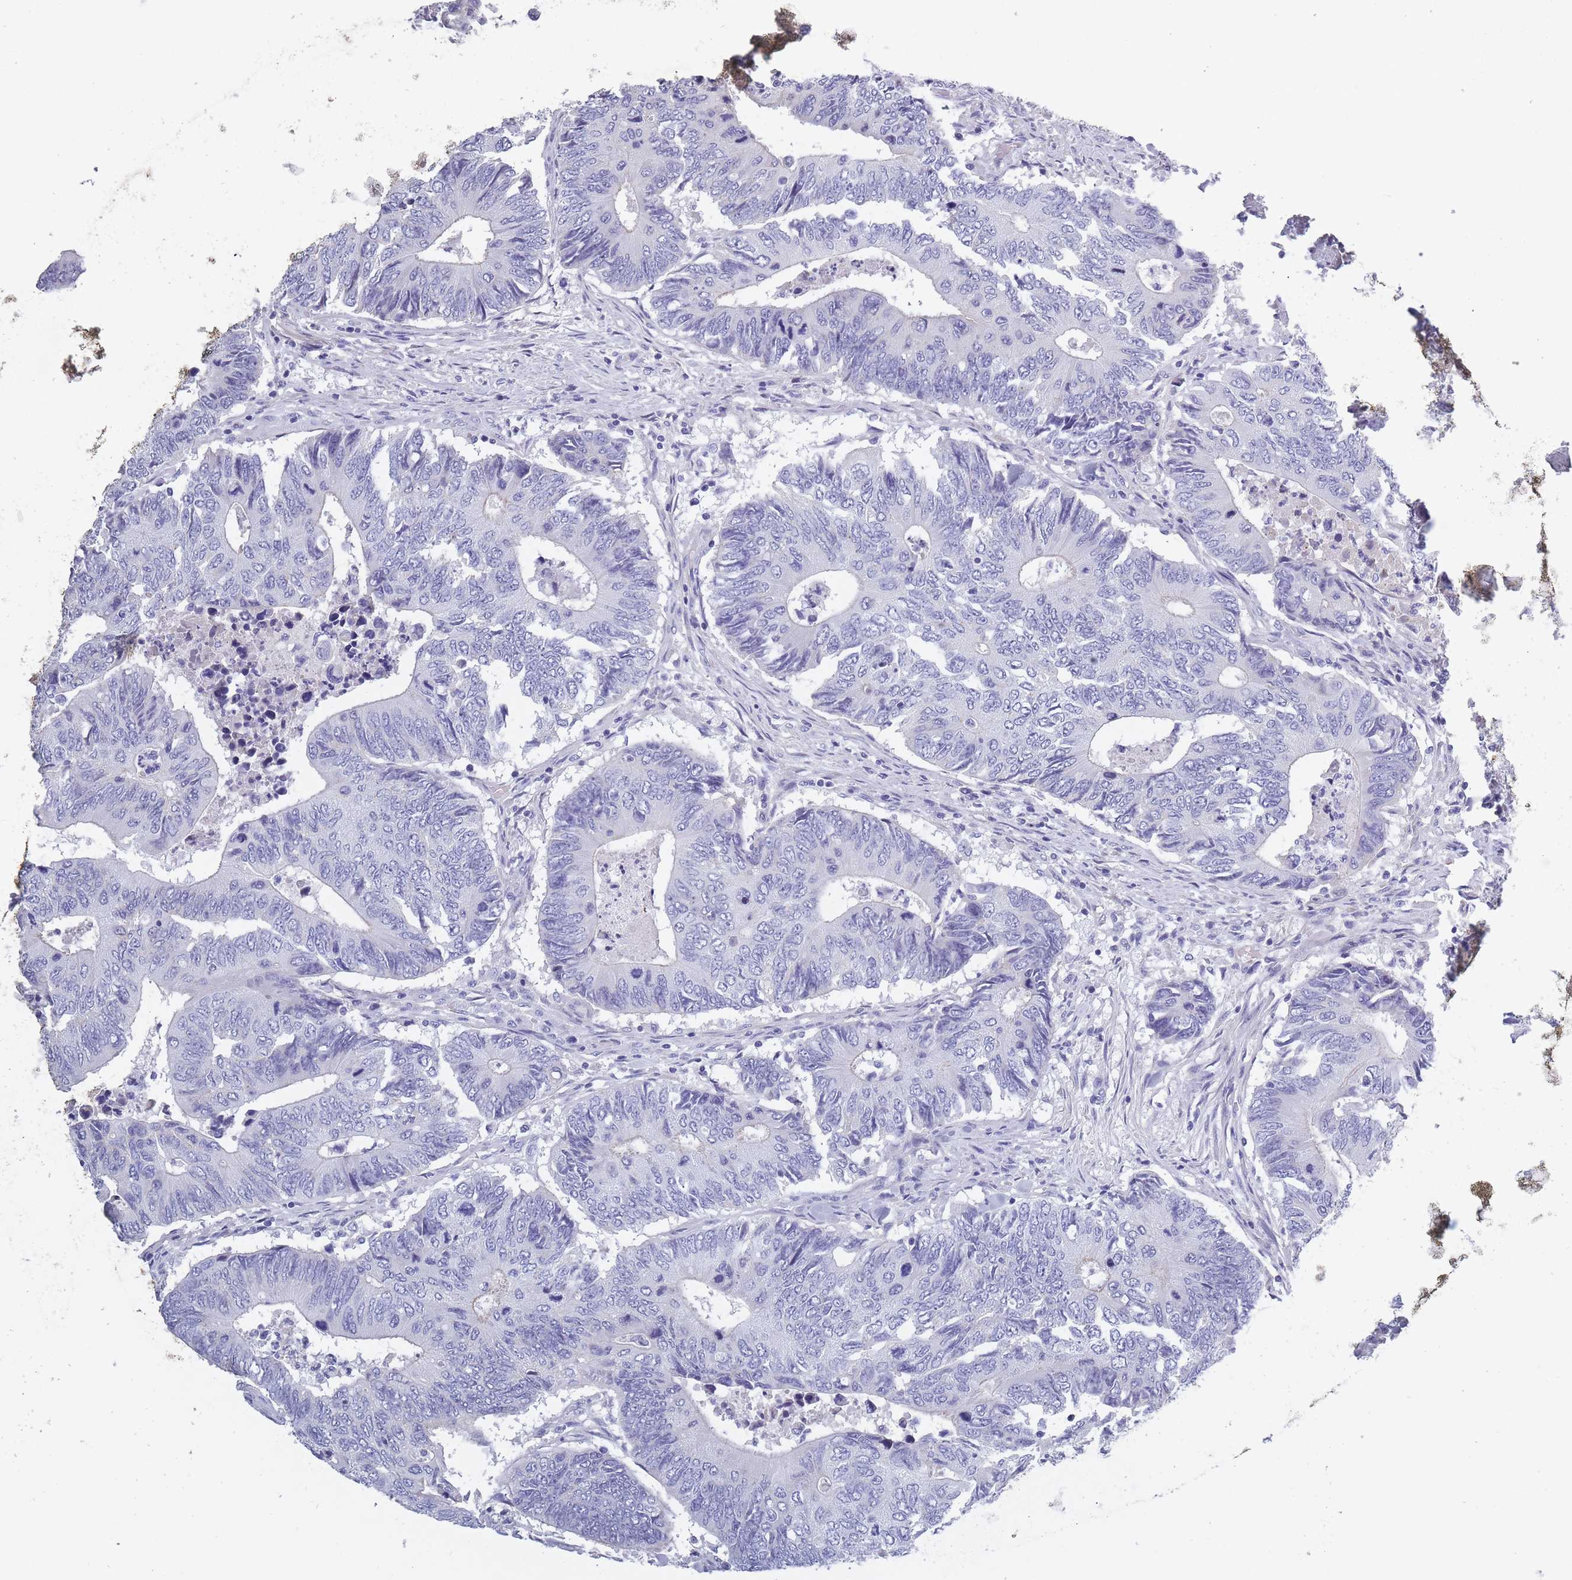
{"staining": {"intensity": "negative", "quantity": "none", "location": "none"}, "tissue": "colorectal cancer", "cell_type": "Tumor cells", "image_type": "cancer", "snomed": [{"axis": "morphology", "description": "Adenocarcinoma, NOS"}, {"axis": "topography", "description": "Colon"}], "caption": "Colorectal cancer (adenocarcinoma) was stained to show a protein in brown. There is no significant staining in tumor cells. (DAB IHC visualized using brightfield microscopy, high magnification).", "gene": "OR4C5", "patient": {"sex": "male", "age": 87}}